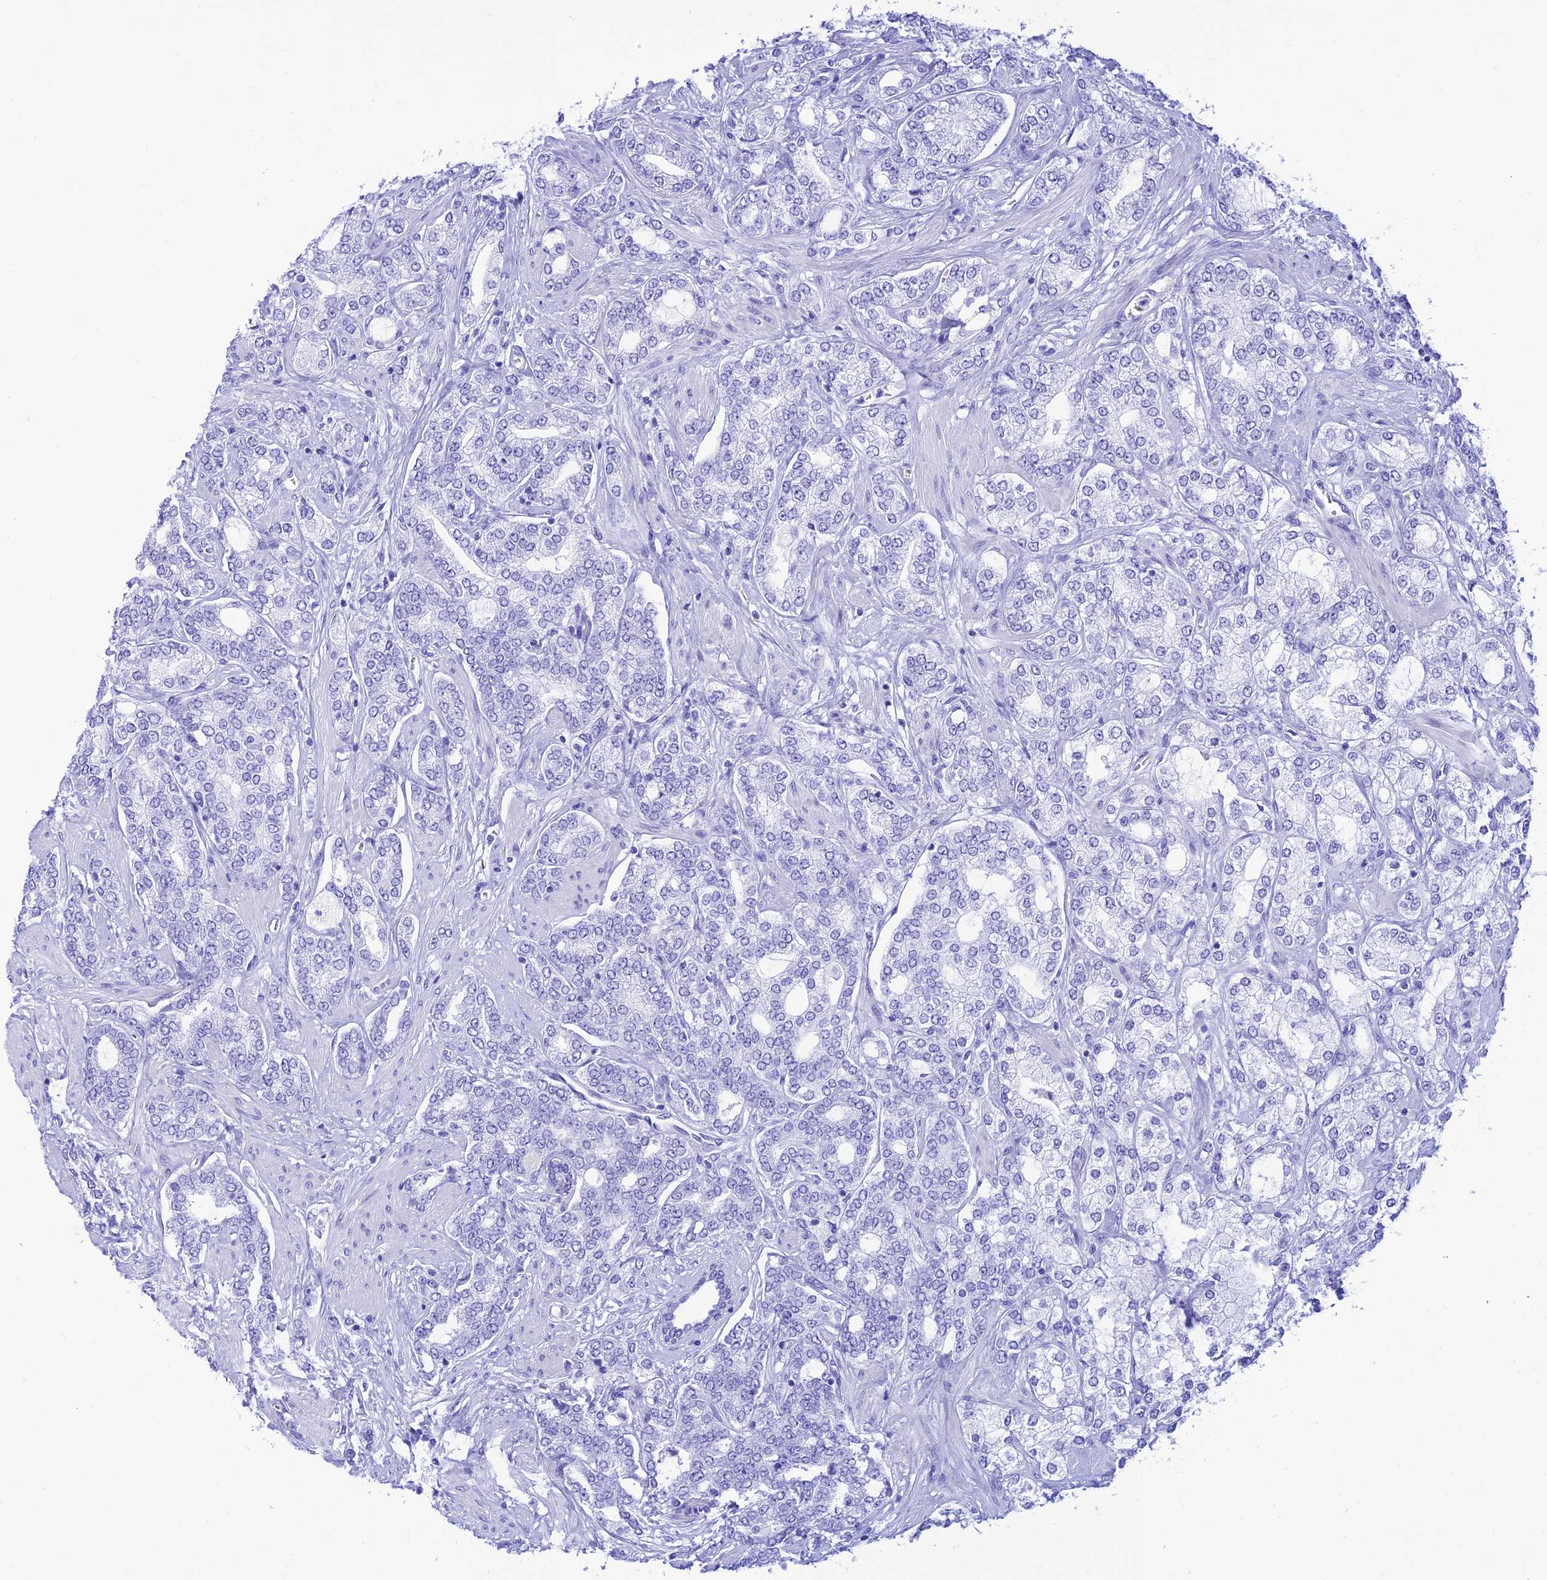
{"staining": {"intensity": "negative", "quantity": "none", "location": "none"}, "tissue": "prostate cancer", "cell_type": "Tumor cells", "image_type": "cancer", "snomed": [{"axis": "morphology", "description": "Adenocarcinoma, High grade"}, {"axis": "topography", "description": "Prostate"}], "caption": "An immunohistochemistry photomicrograph of prostate cancer (high-grade adenocarcinoma) is shown. There is no staining in tumor cells of prostate cancer (high-grade adenocarcinoma).", "gene": "PRNP", "patient": {"sex": "male", "age": 64}}